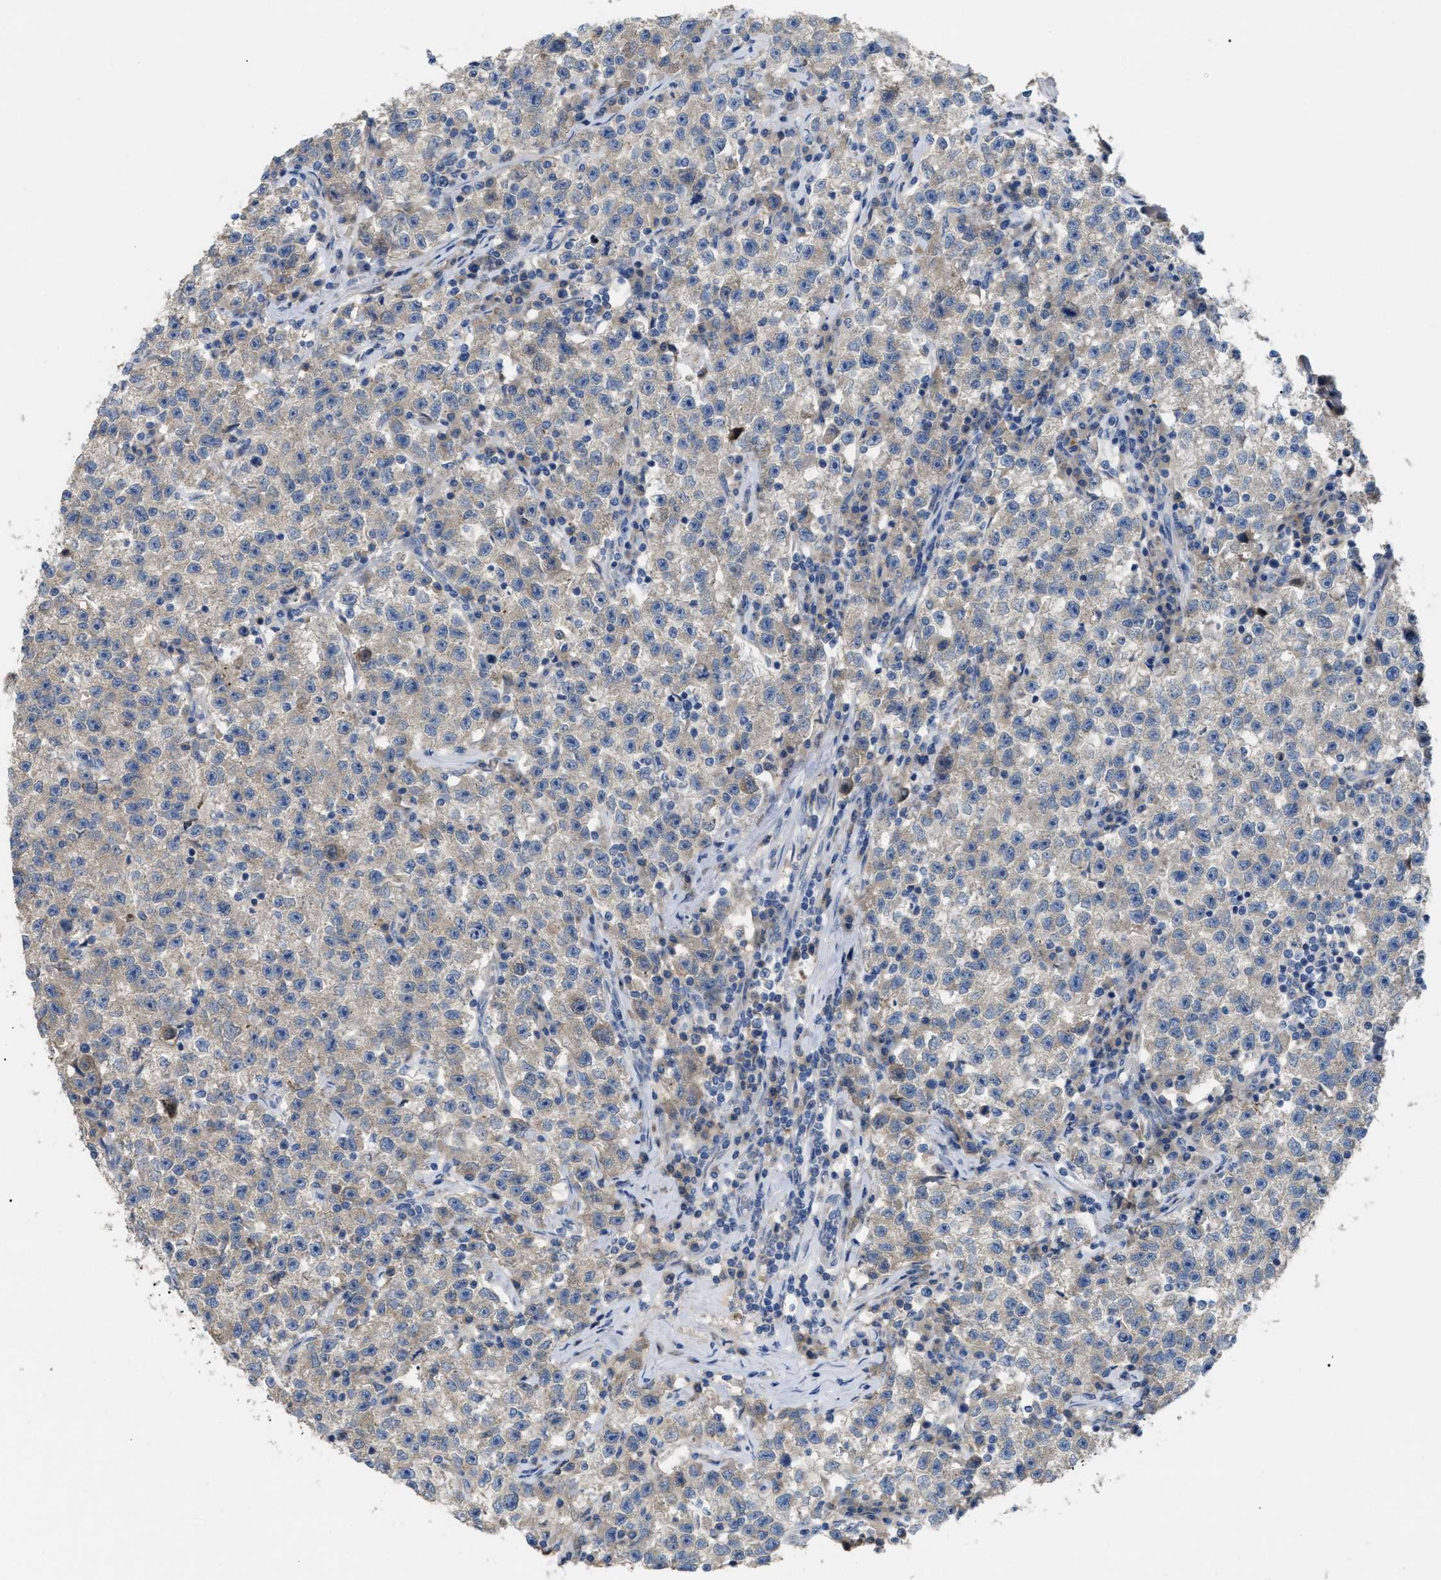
{"staining": {"intensity": "weak", "quantity": "<25%", "location": "cytoplasmic/membranous"}, "tissue": "testis cancer", "cell_type": "Tumor cells", "image_type": "cancer", "snomed": [{"axis": "morphology", "description": "Seminoma, NOS"}, {"axis": "topography", "description": "Testis"}], "caption": "There is no significant positivity in tumor cells of testis cancer (seminoma).", "gene": "DHX58", "patient": {"sex": "male", "age": 22}}